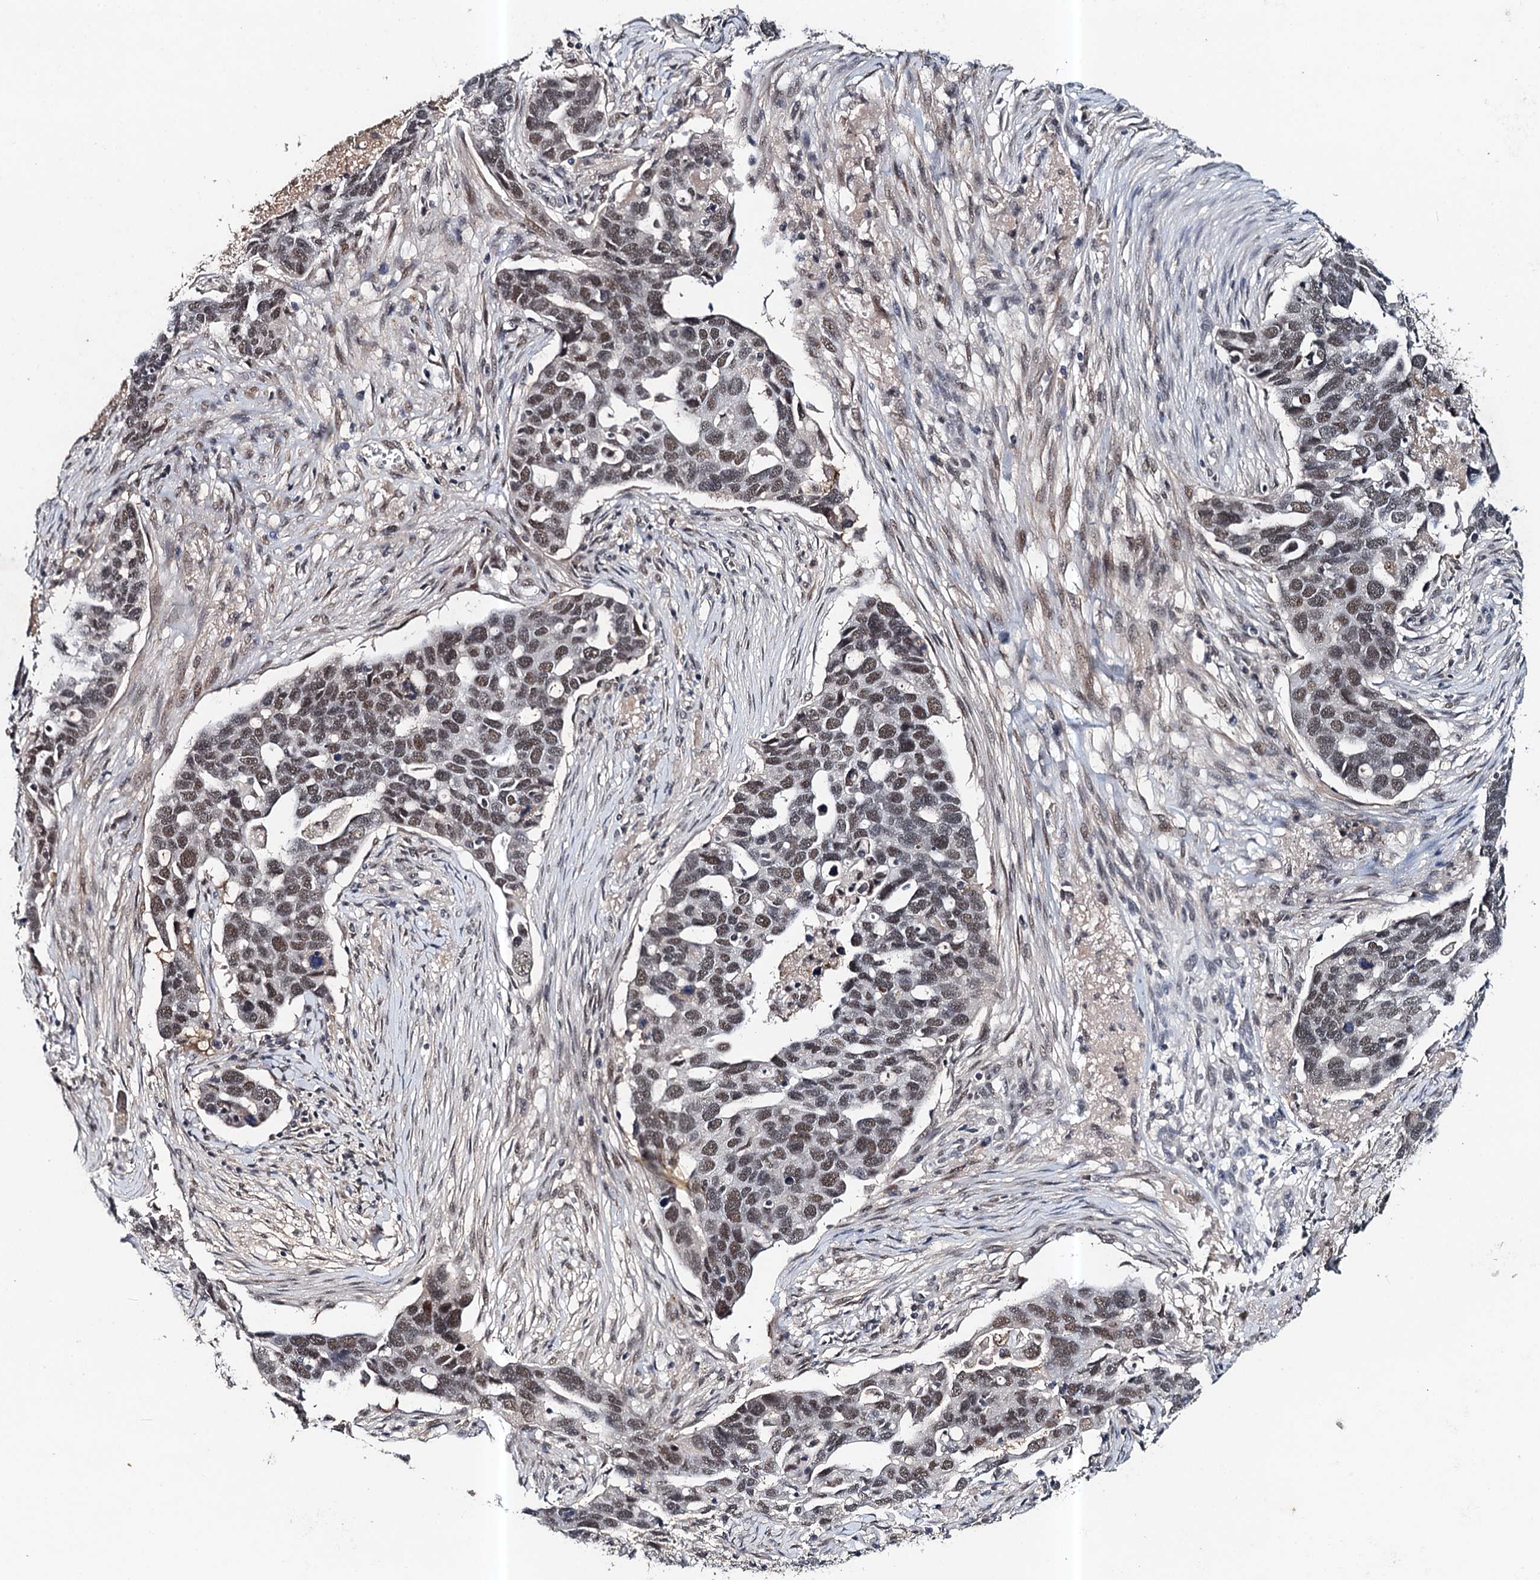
{"staining": {"intensity": "moderate", "quantity": "25%-75%", "location": "nuclear"}, "tissue": "ovarian cancer", "cell_type": "Tumor cells", "image_type": "cancer", "snomed": [{"axis": "morphology", "description": "Cystadenocarcinoma, serous, NOS"}, {"axis": "topography", "description": "Ovary"}], "caption": "An immunohistochemistry (IHC) histopathology image of tumor tissue is shown. Protein staining in brown shows moderate nuclear positivity in ovarian cancer (serous cystadenocarcinoma) within tumor cells.", "gene": "CSTF3", "patient": {"sex": "female", "age": 54}}